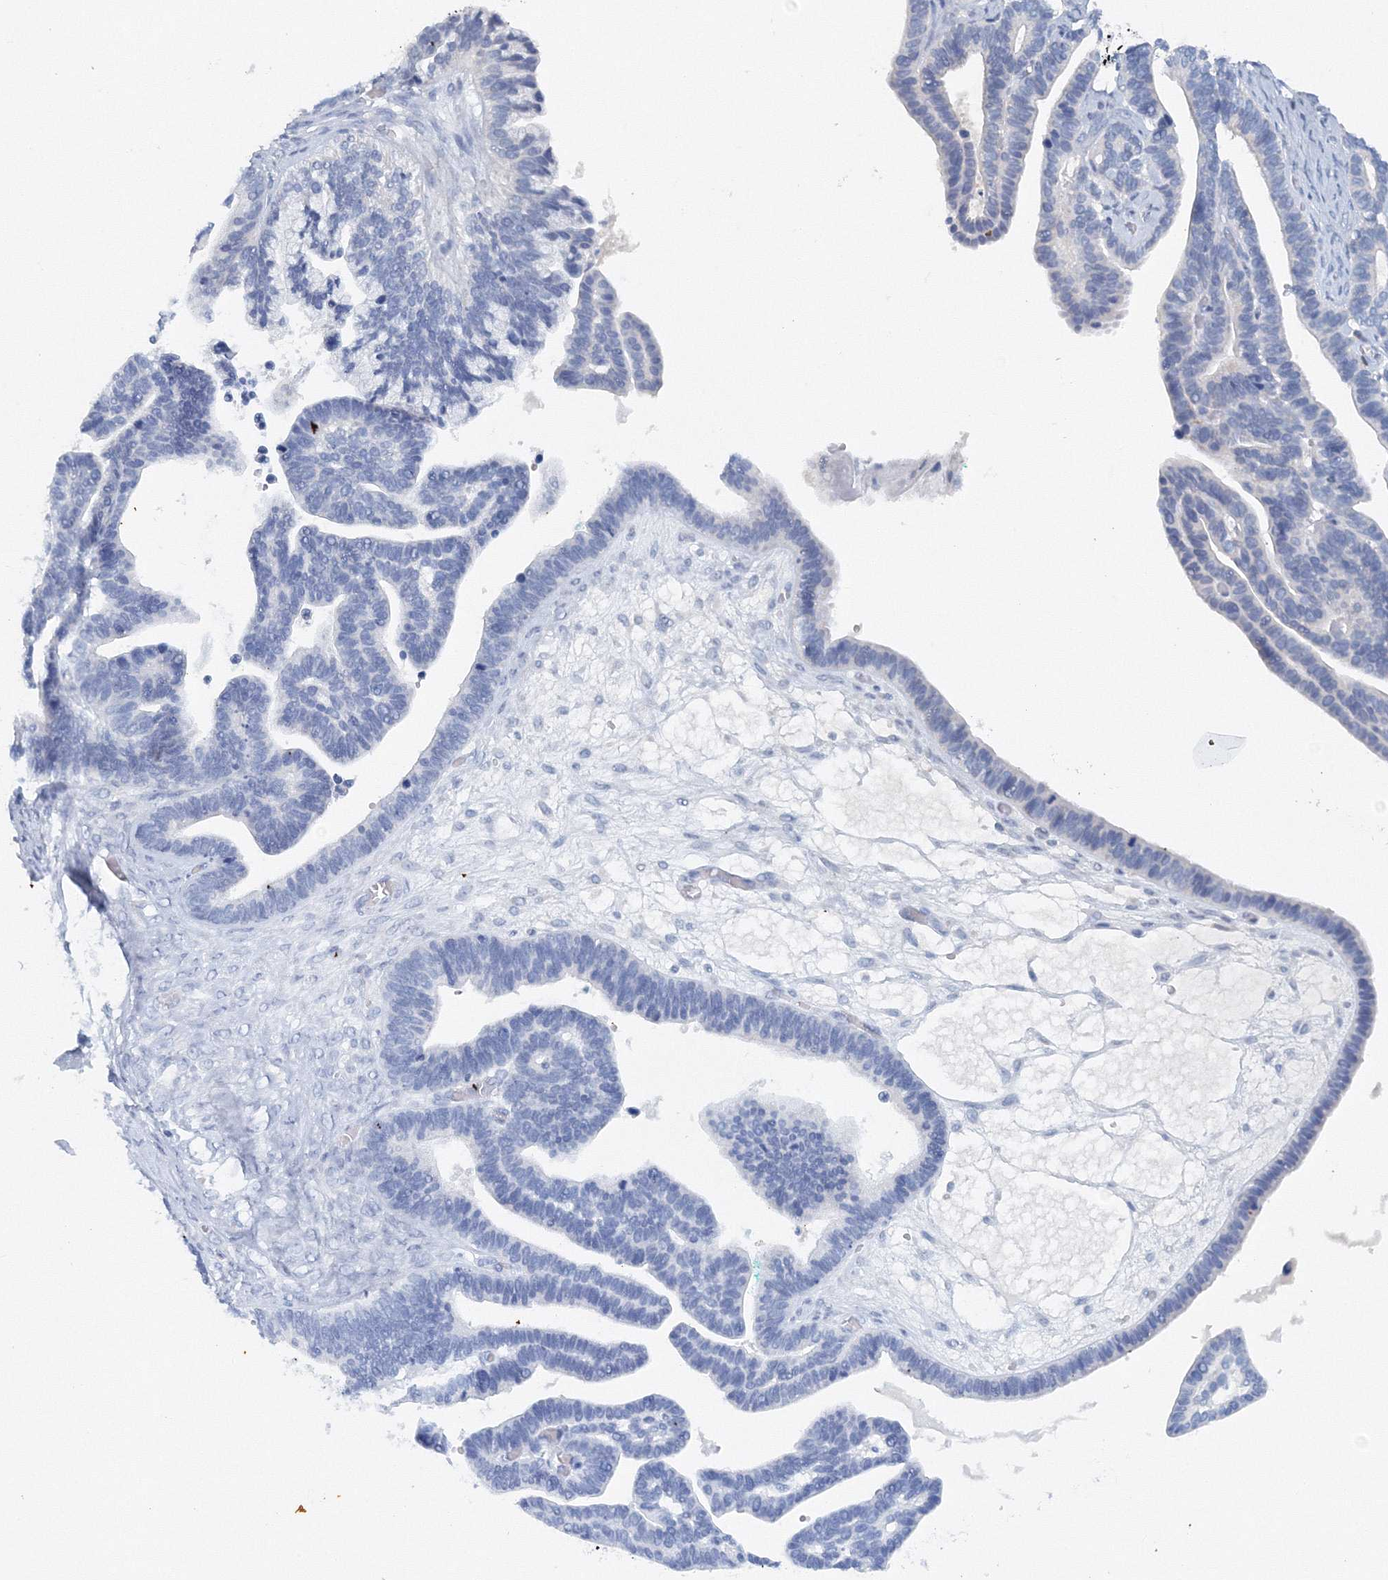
{"staining": {"intensity": "negative", "quantity": "none", "location": "none"}, "tissue": "ovarian cancer", "cell_type": "Tumor cells", "image_type": "cancer", "snomed": [{"axis": "morphology", "description": "Cystadenocarcinoma, serous, NOS"}, {"axis": "topography", "description": "Ovary"}], "caption": "Immunohistochemistry (IHC) micrograph of human ovarian cancer stained for a protein (brown), which displays no positivity in tumor cells.", "gene": "SH3BP5", "patient": {"sex": "female", "age": 56}}